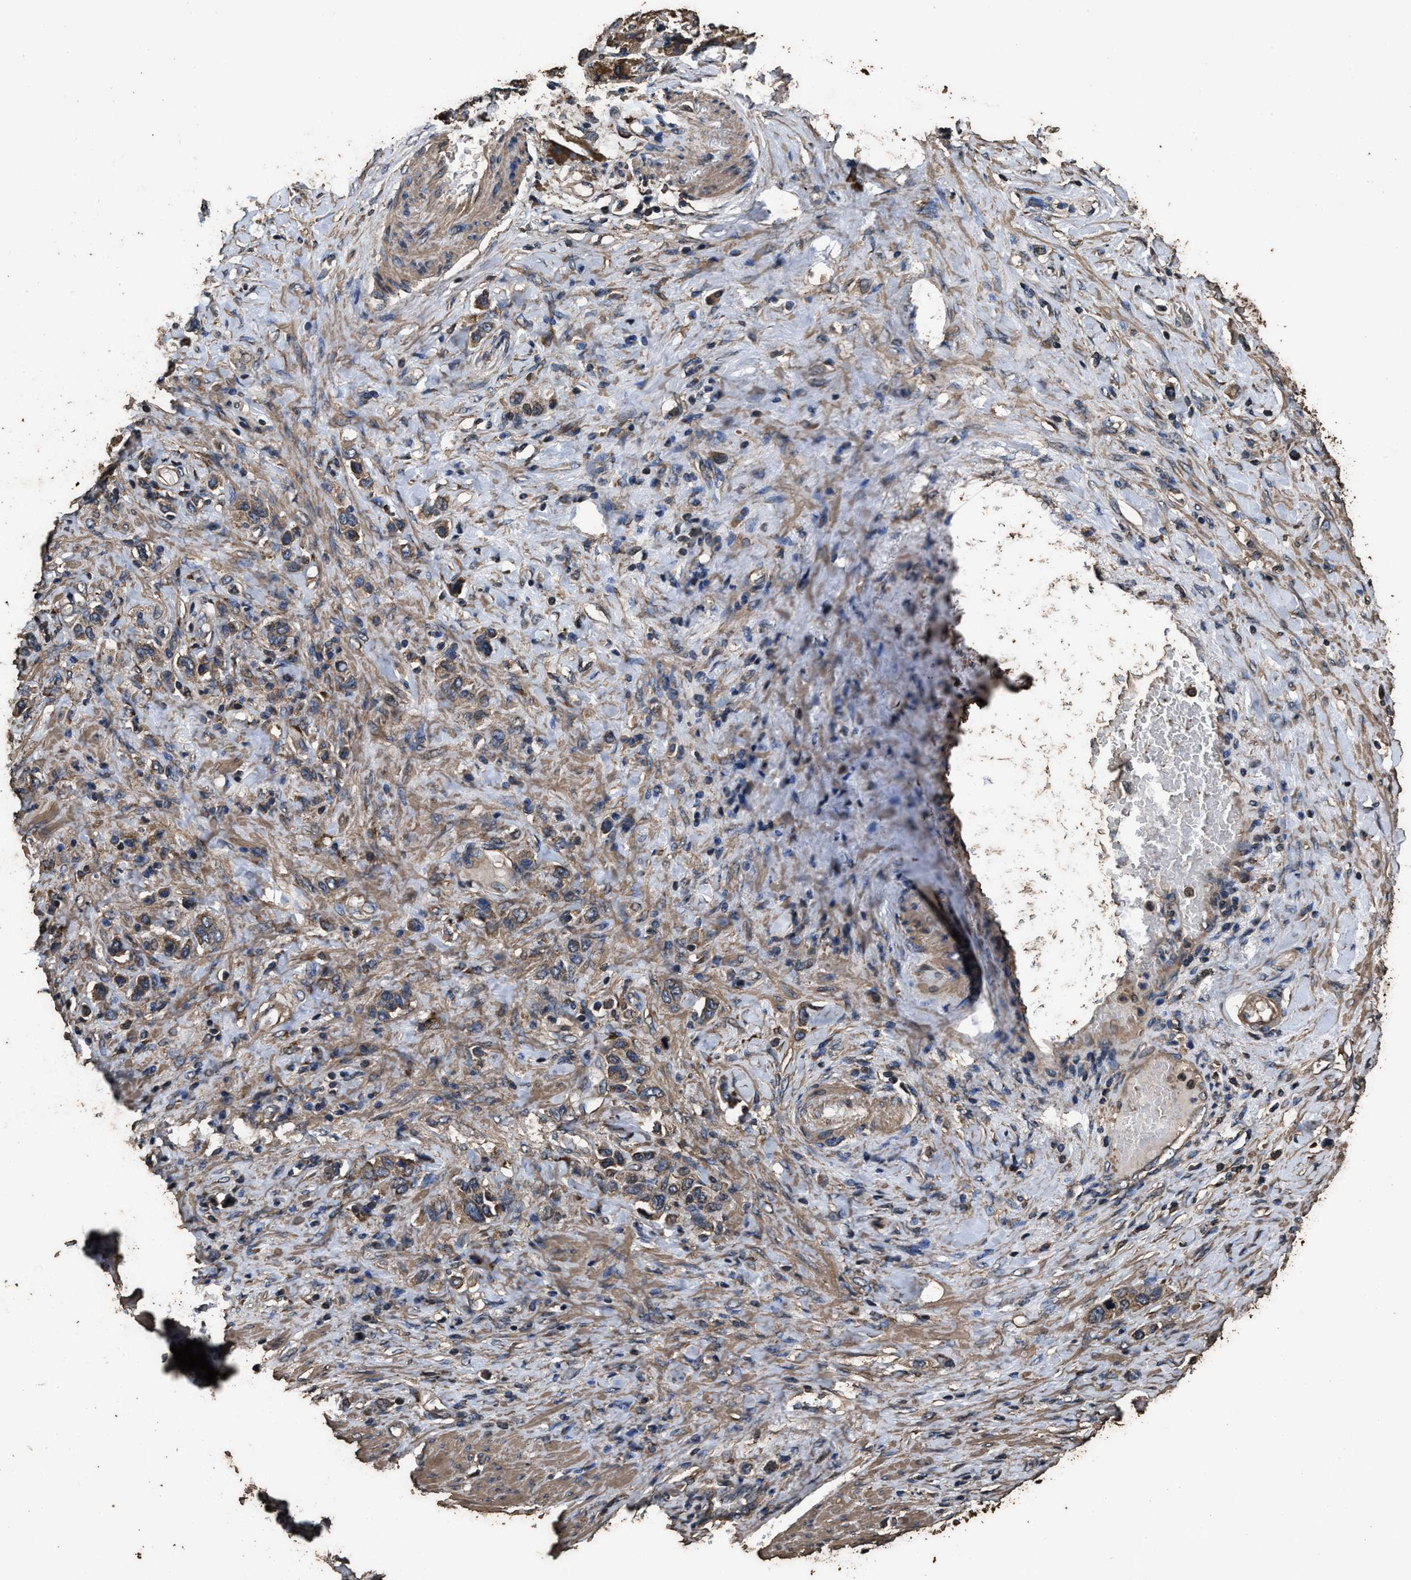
{"staining": {"intensity": "moderate", "quantity": ">75%", "location": "cytoplasmic/membranous"}, "tissue": "stomach cancer", "cell_type": "Tumor cells", "image_type": "cancer", "snomed": [{"axis": "morphology", "description": "Adenocarcinoma, NOS"}, {"axis": "topography", "description": "Stomach"}], "caption": "The micrograph demonstrates a brown stain indicating the presence of a protein in the cytoplasmic/membranous of tumor cells in adenocarcinoma (stomach).", "gene": "ZMYND19", "patient": {"sex": "female", "age": 65}}